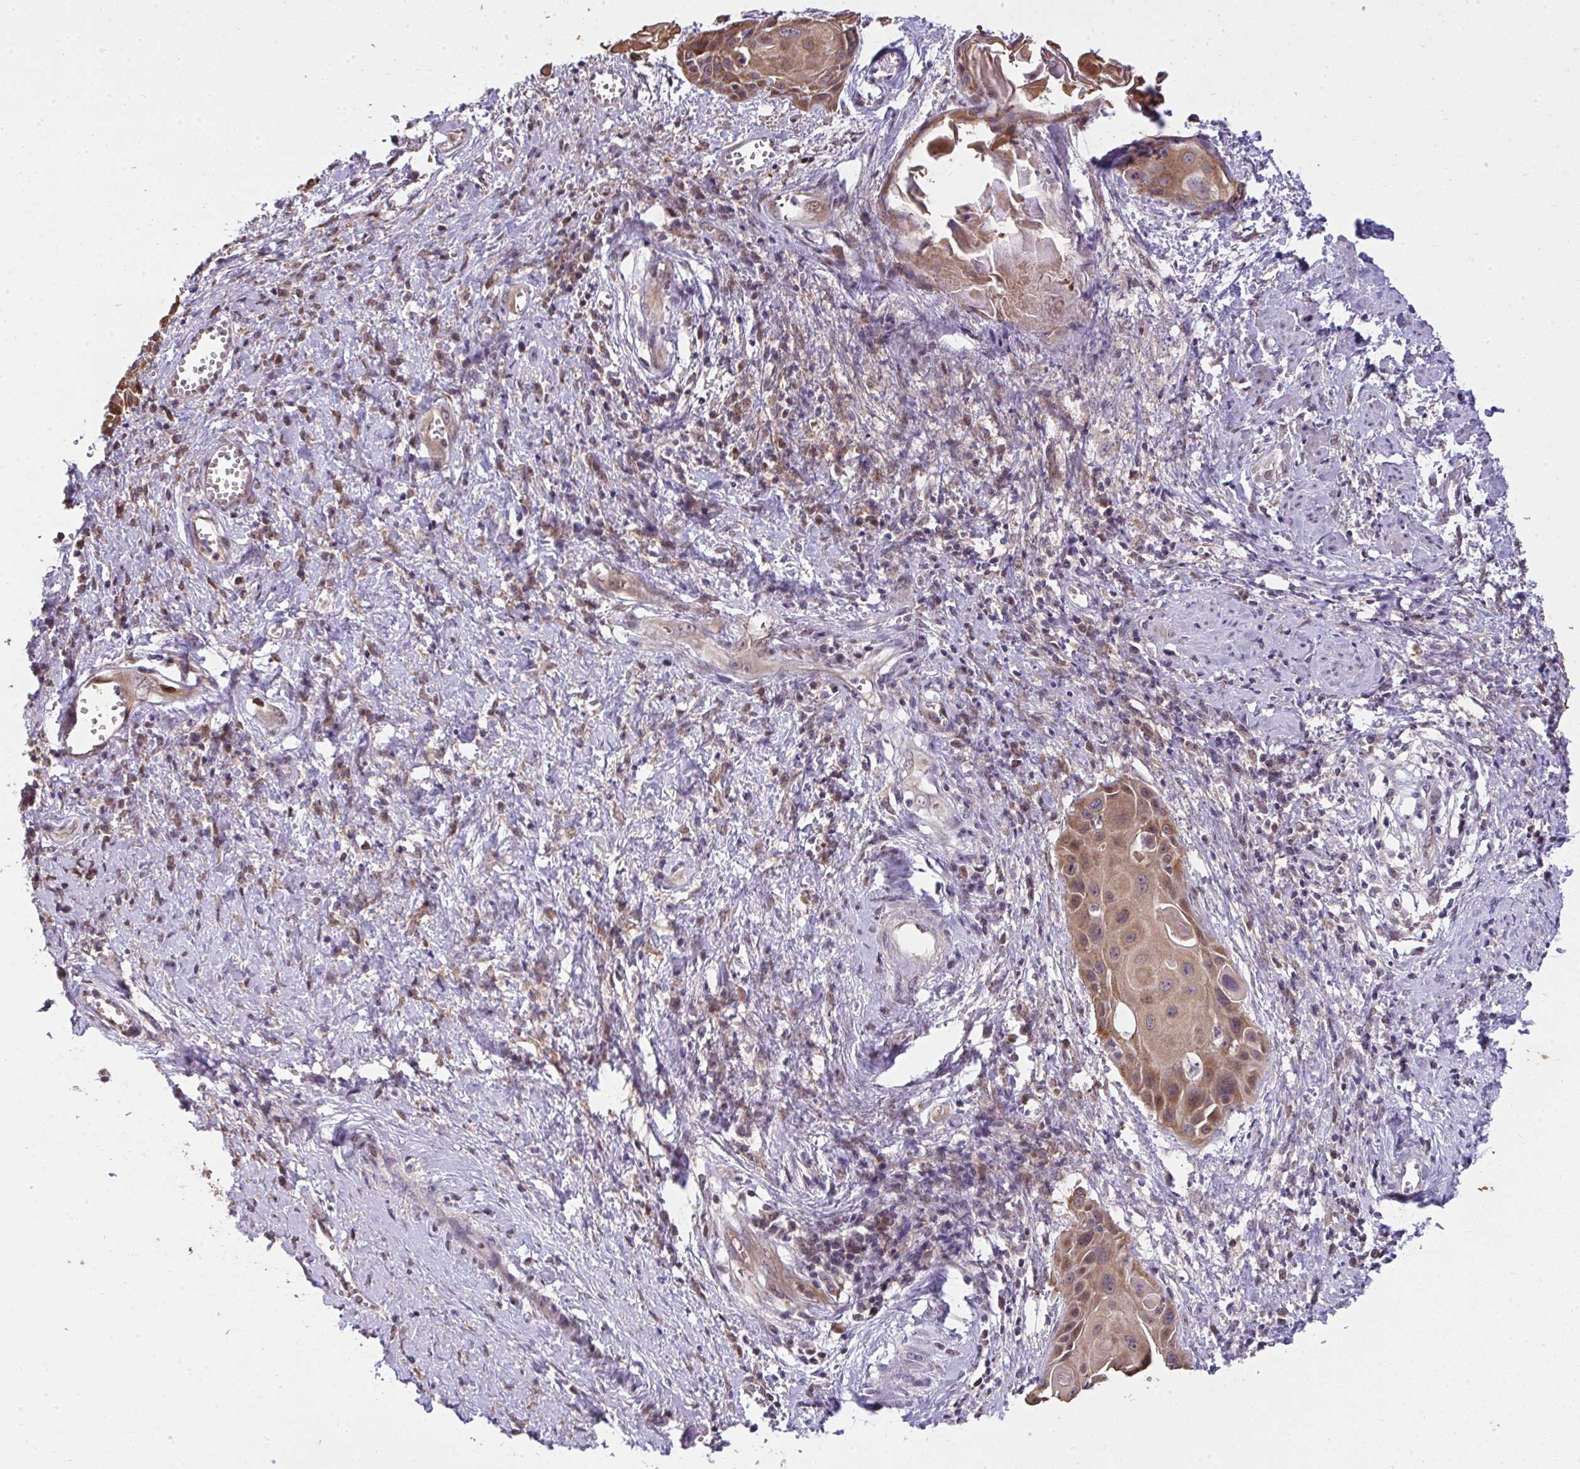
{"staining": {"intensity": "moderate", "quantity": ">75%", "location": "cytoplasmic/membranous,nuclear"}, "tissue": "cervical cancer", "cell_type": "Tumor cells", "image_type": "cancer", "snomed": [{"axis": "morphology", "description": "Squamous cell carcinoma, NOS"}, {"axis": "topography", "description": "Cervix"}], "caption": "Cervical squamous cell carcinoma stained with a protein marker displays moderate staining in tumor cells.", "gene": "RDH14", "patient": {"sex": "female", "age": 57}}